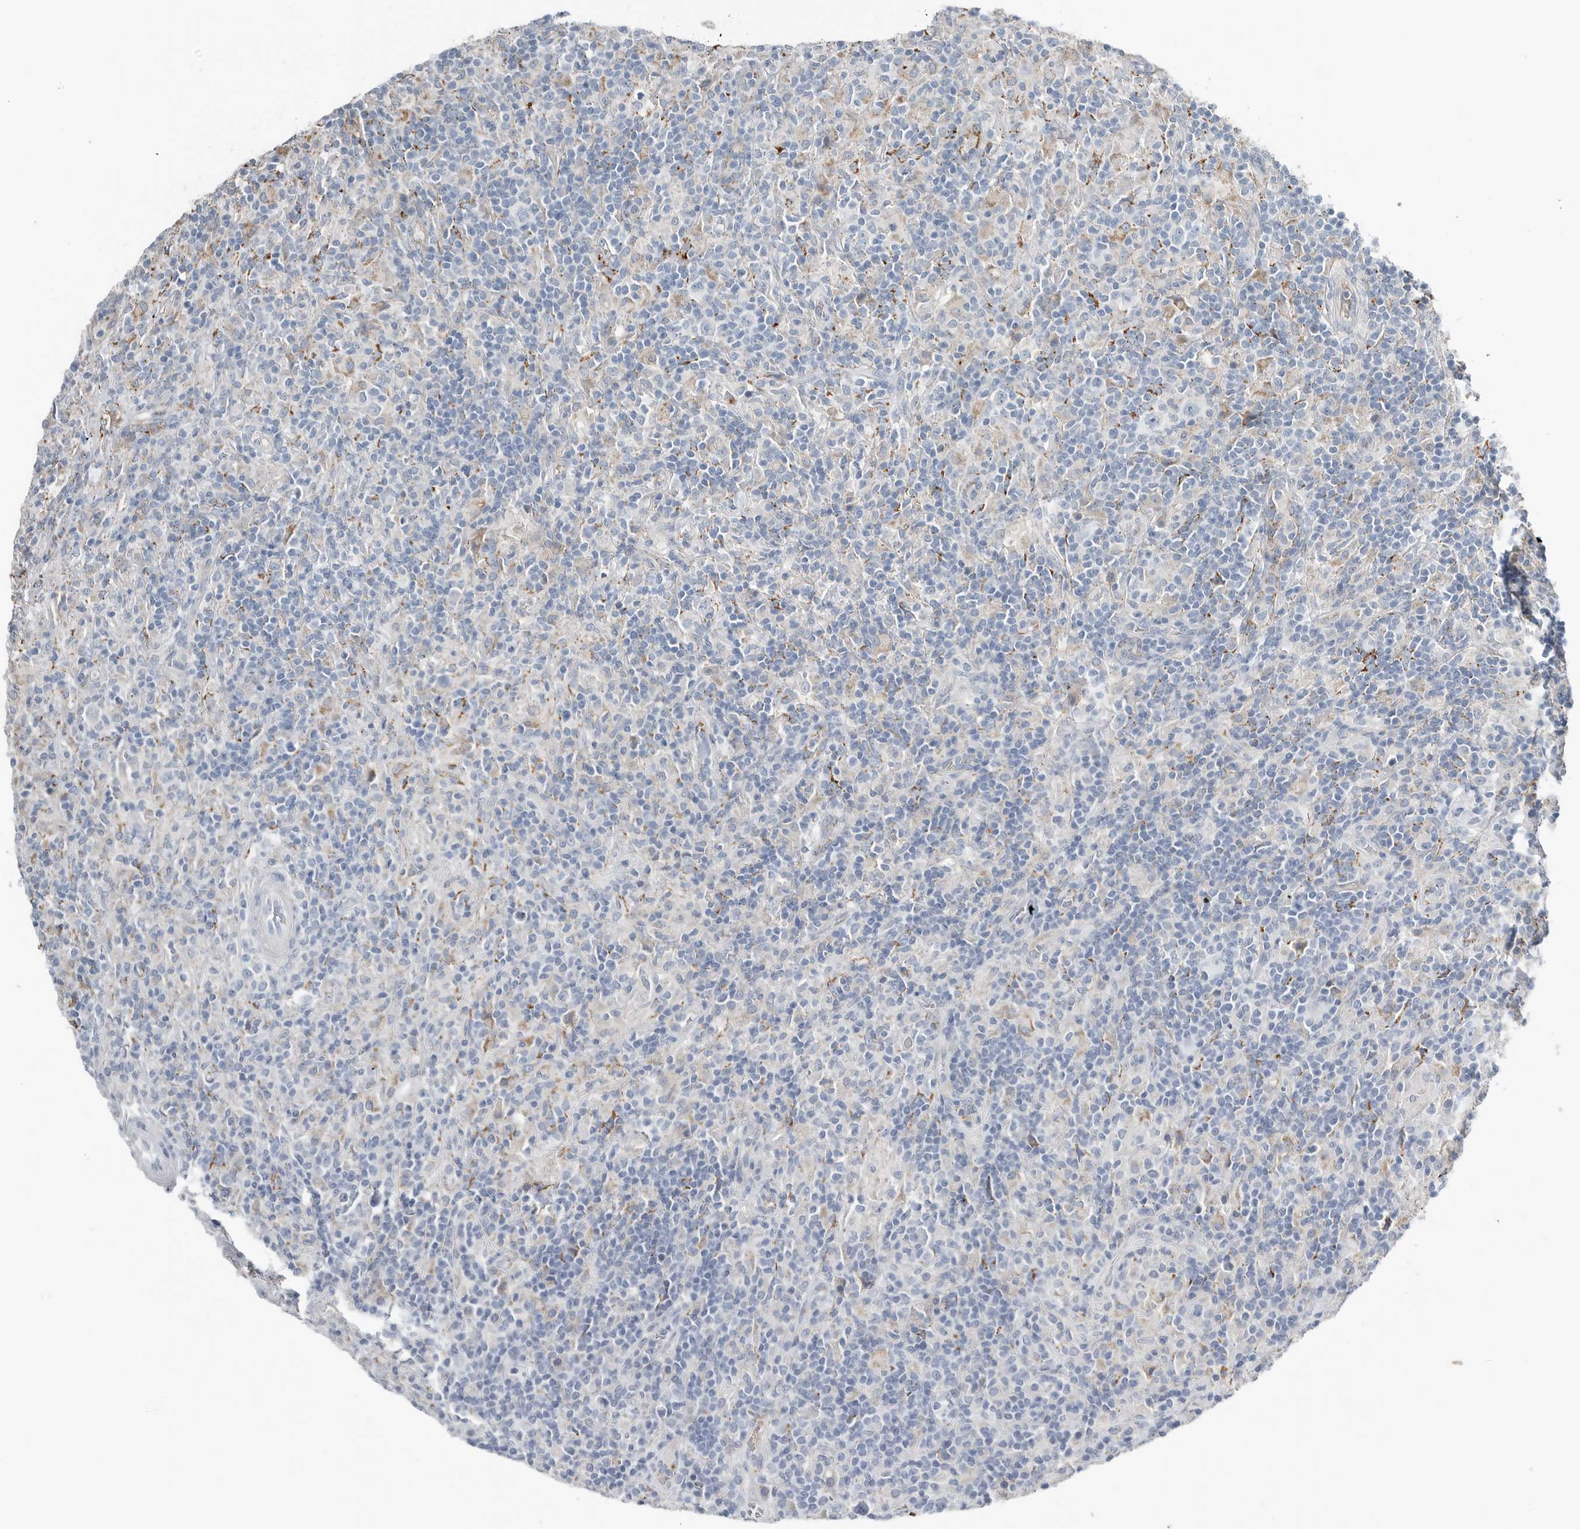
{"staining": {"intensity": "negative", "quantity": "none", "location": "none"}, "tissue": "lymphoma", "cell_type": "Tumor cells", "image_type": "cancer", "snomed": [{"axis": "morphology", "description": "Hodgkin's disease, NOS"}, {"axis": "topography", "description": "Lymph node"}], "caption": "There is no significant expression in tumor cells of Hodgkin's disease.", "gene": "SERPINB7", "patient": {"sex": "male", "age": 70}}